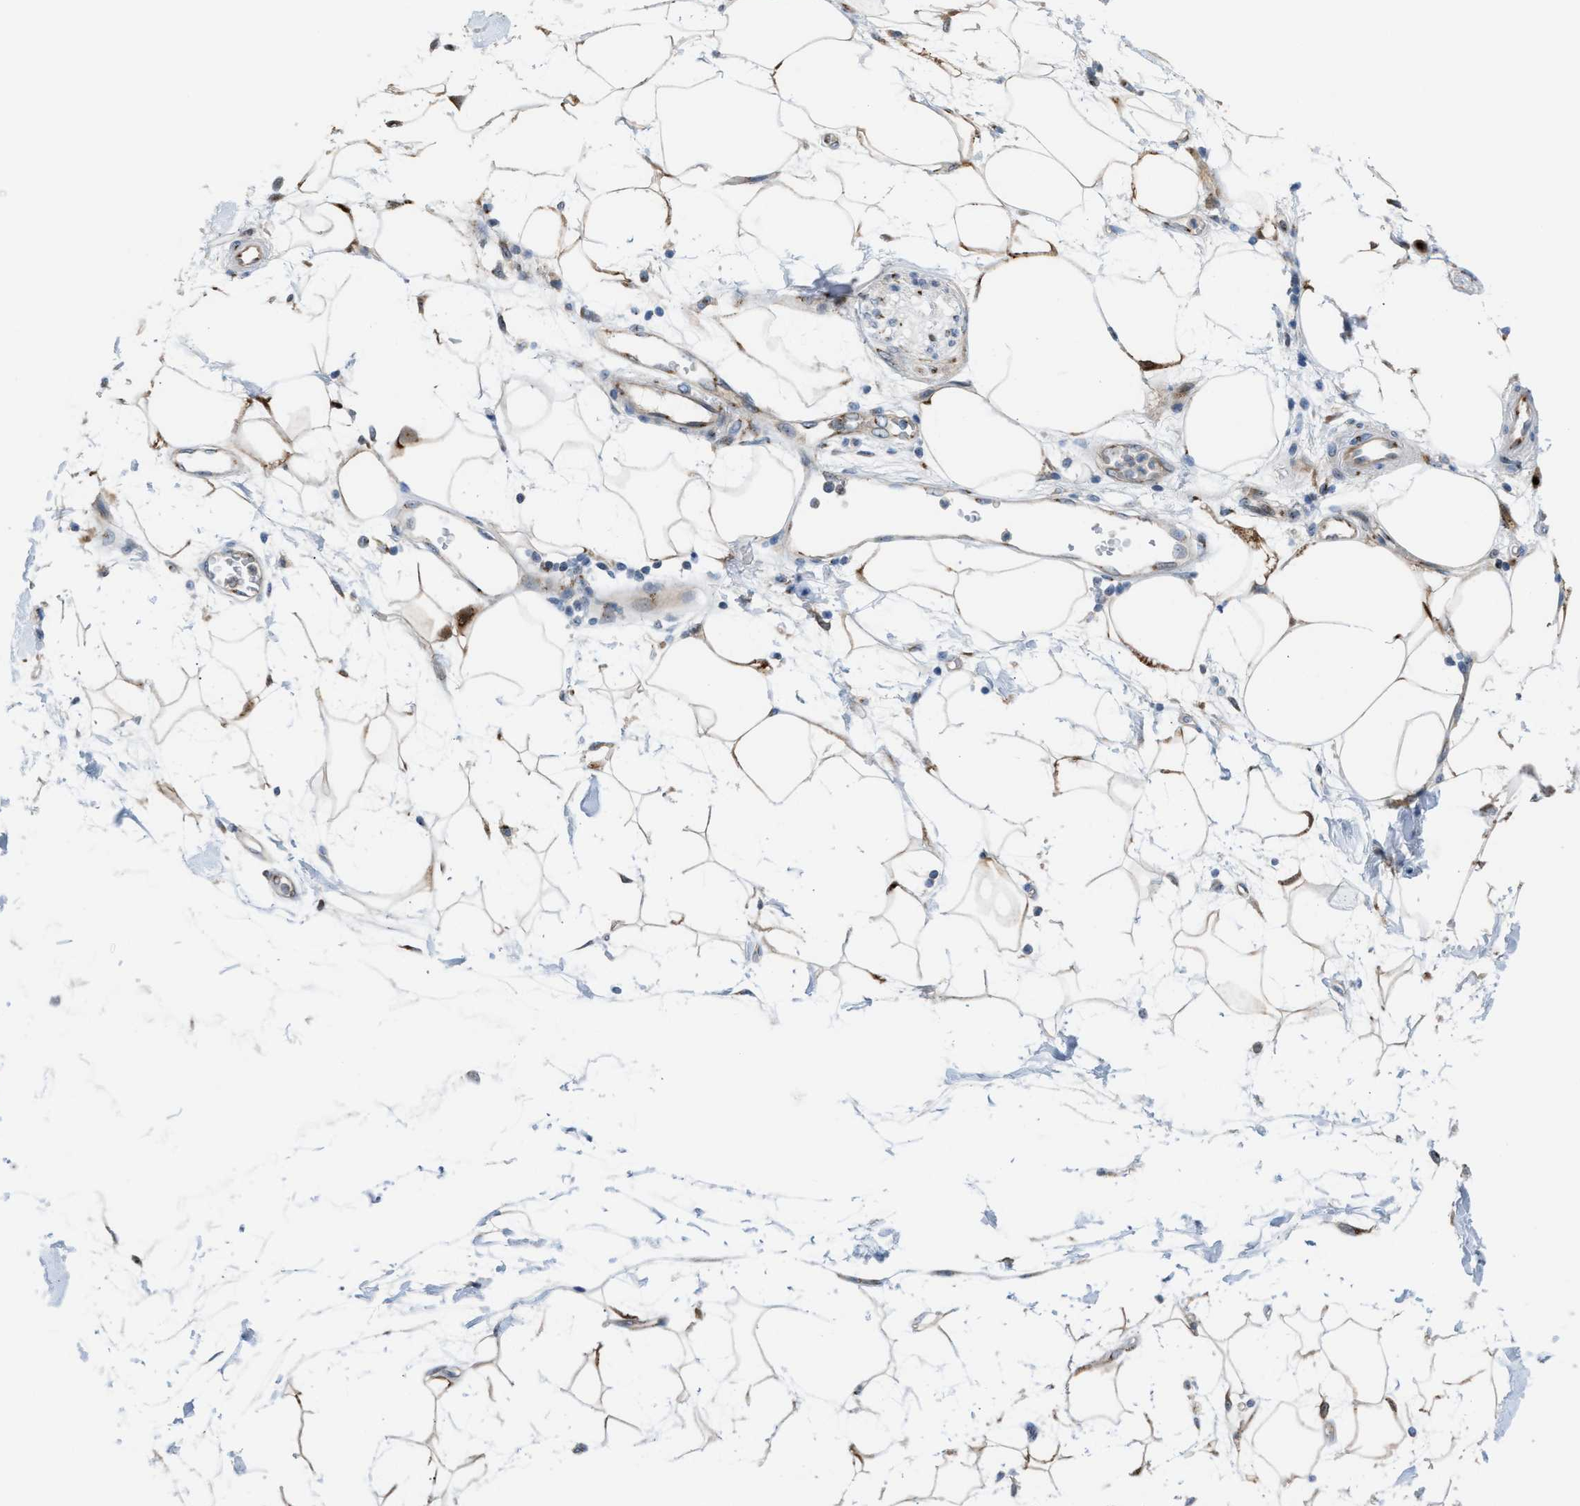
{"staining": {"intensity": "moderate", "quantity": ">75%", "location": "cytoplasmic/membranous"}, "tissue": "adipose tissue", "cell_type": "Adipocytes", "image_type": "normal", "snomed": [{"axis": "morphology", "description": "Normal tissue, NOS"}, {"axis": "morphology", "description": "Adenocarcinoma, NOS"}, {"axis": "topography", "description": "Duodenum"}, {"axis": "topography", "description": "Peripheral nerve tissue"}], "caption": "A micrograph of human adipose tissue stained for a protein demonstrates moderate cytoplasmic/membranous brown staining in adipocytes.", "gene": "SLC38A10", "patient": {"sex": "female", "age": 60}}